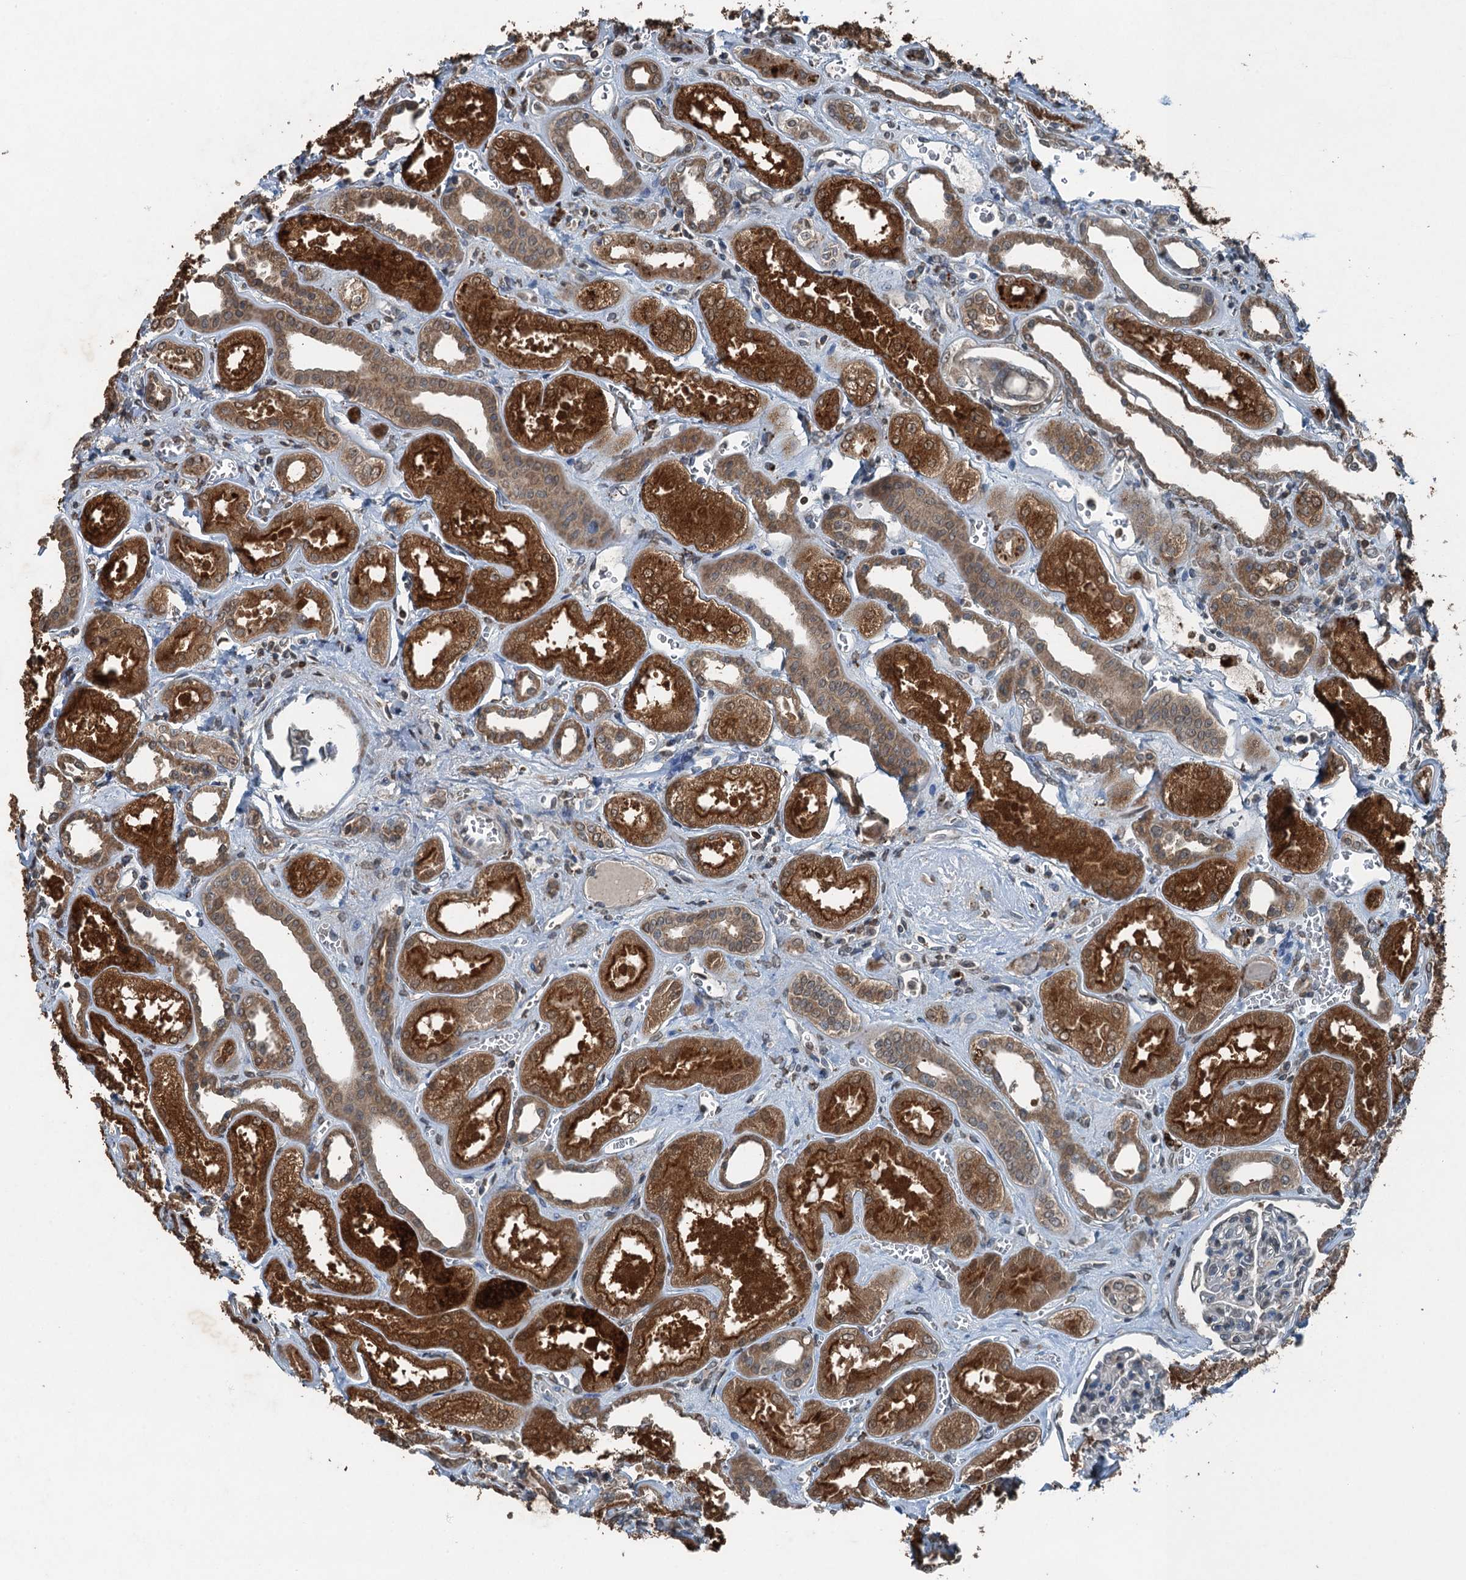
{"staining": {"intensity": "moderate", "quantity": "<25%", "location": "cytoplasmic/membranous"}, "tissue": "kidney", "cell_type": "Cells in glomeruli", "image_type": "normal", "snomed": [{"axis": "morphology", "description": "Normal tissue, NOS"}, {"axis": "morphology", "description": "Adenocarcinoma, NOS"}, {"axis": "topography", "description": "Kidney"}], "caption": "DAB immunohistochemical staining of benign kidney exhibits moderate cytoplasmic/membranous protein positivity in approximately <25% of cells in glomeruli.", "gene": "TCTN1", "patient": {"sex": "female", "age": 68}}